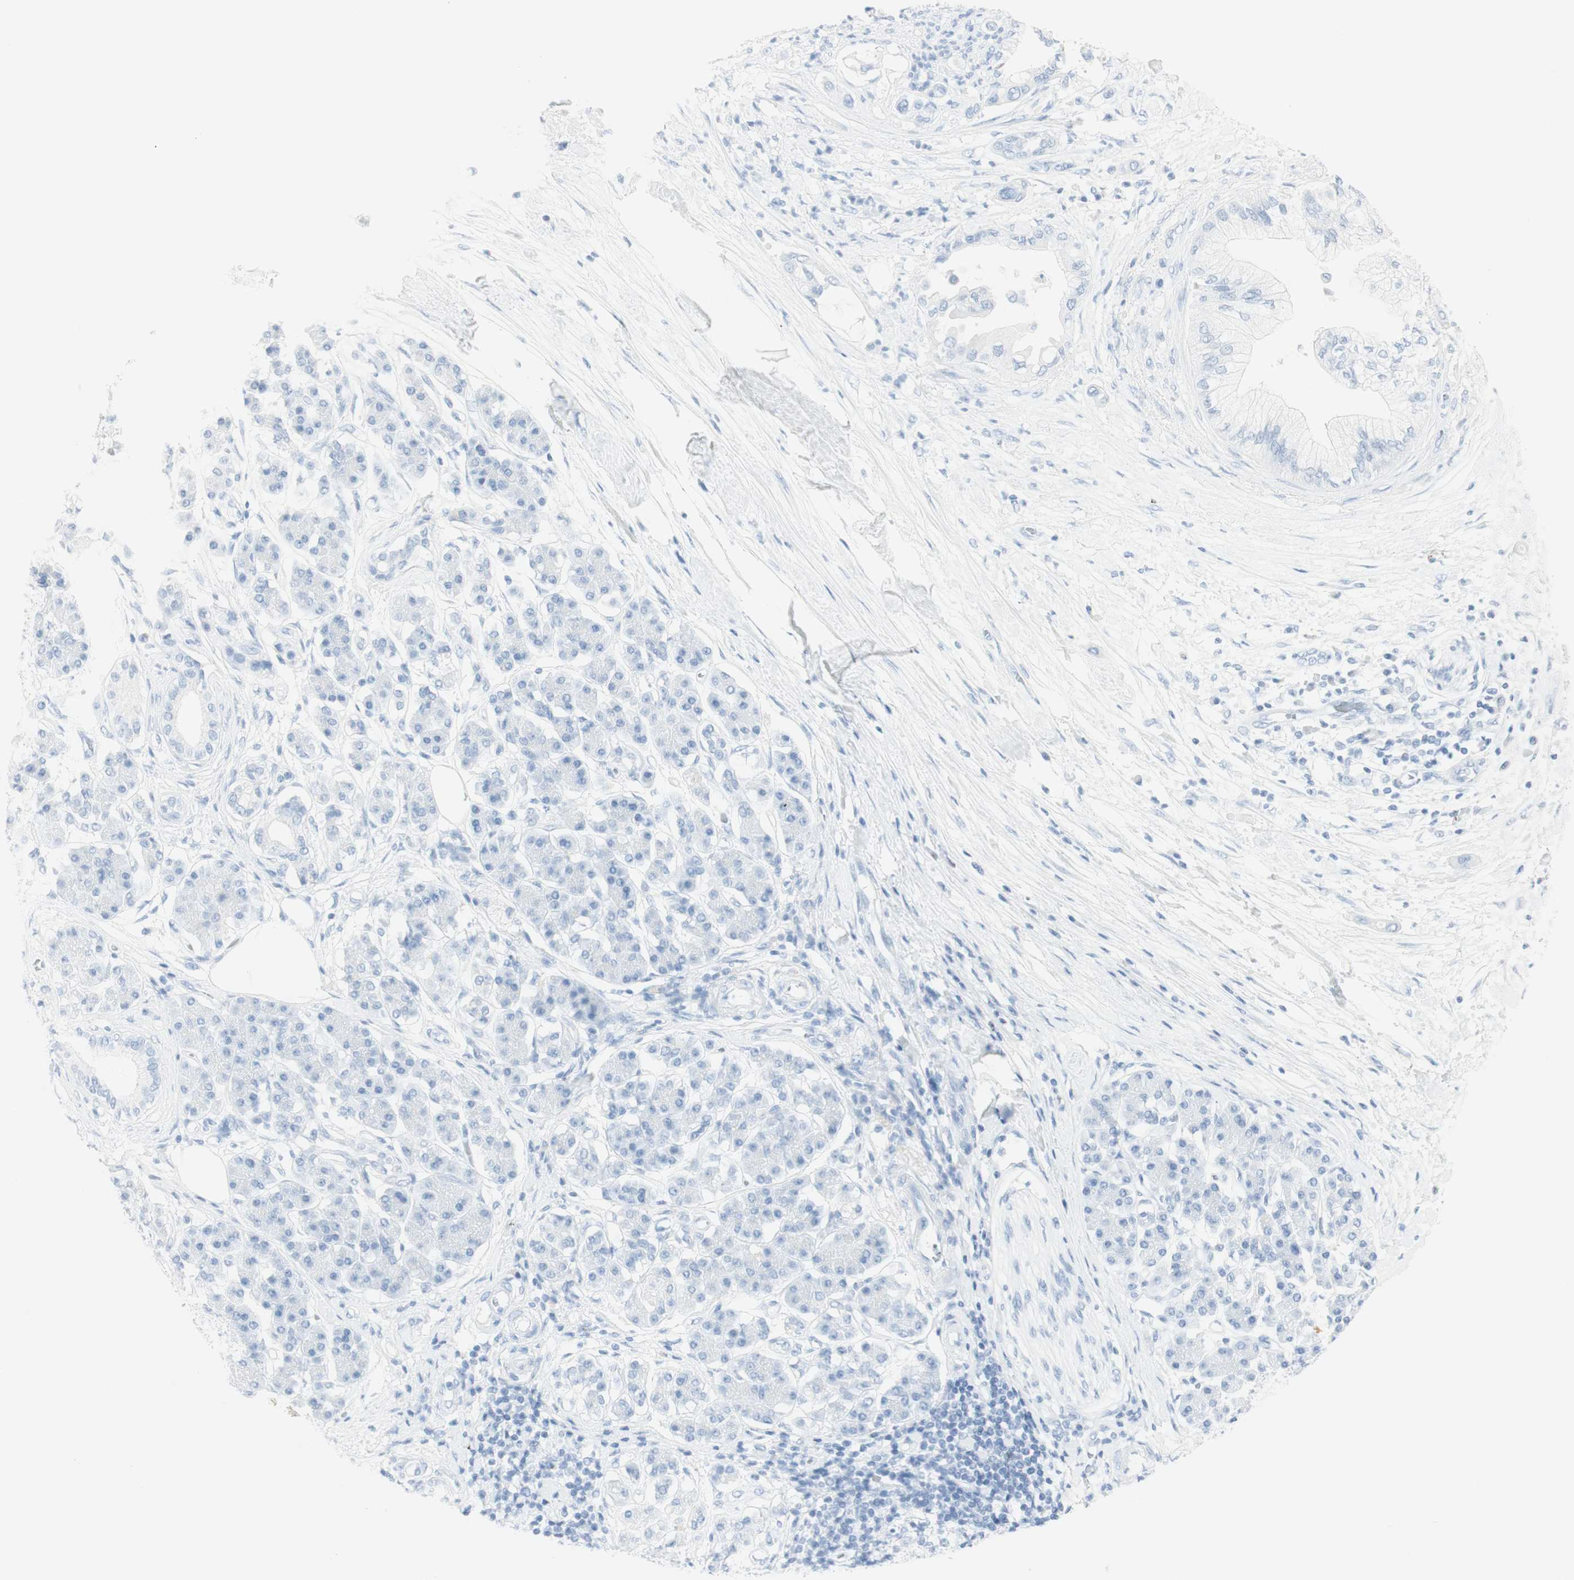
{"staining": {"intensity": "negative", "quantity": "none", "location": "none"}, "tissue": "pancreatic cancer", "cell_type": "Tumor cells", "image_type": "cancer", "snomed": [{"axis": "morphology", "description": "Adenocarcinoma, NOS"}, {"axis": "morphology", "description": "Adenocarcinoma, metastatic, NOS"}, {"axis": "topography", "description": "Lymph node"}, {"axis": "topography", "description": "Pancreas"}, {"axis": "topography", "description": "Duodenum"}], "caption": "Tumor cells show no significant protein staining in pancreatic adenocarcinoma.", "gene": "NAPSA", "patient": {"sex": "female", "age": 64}}